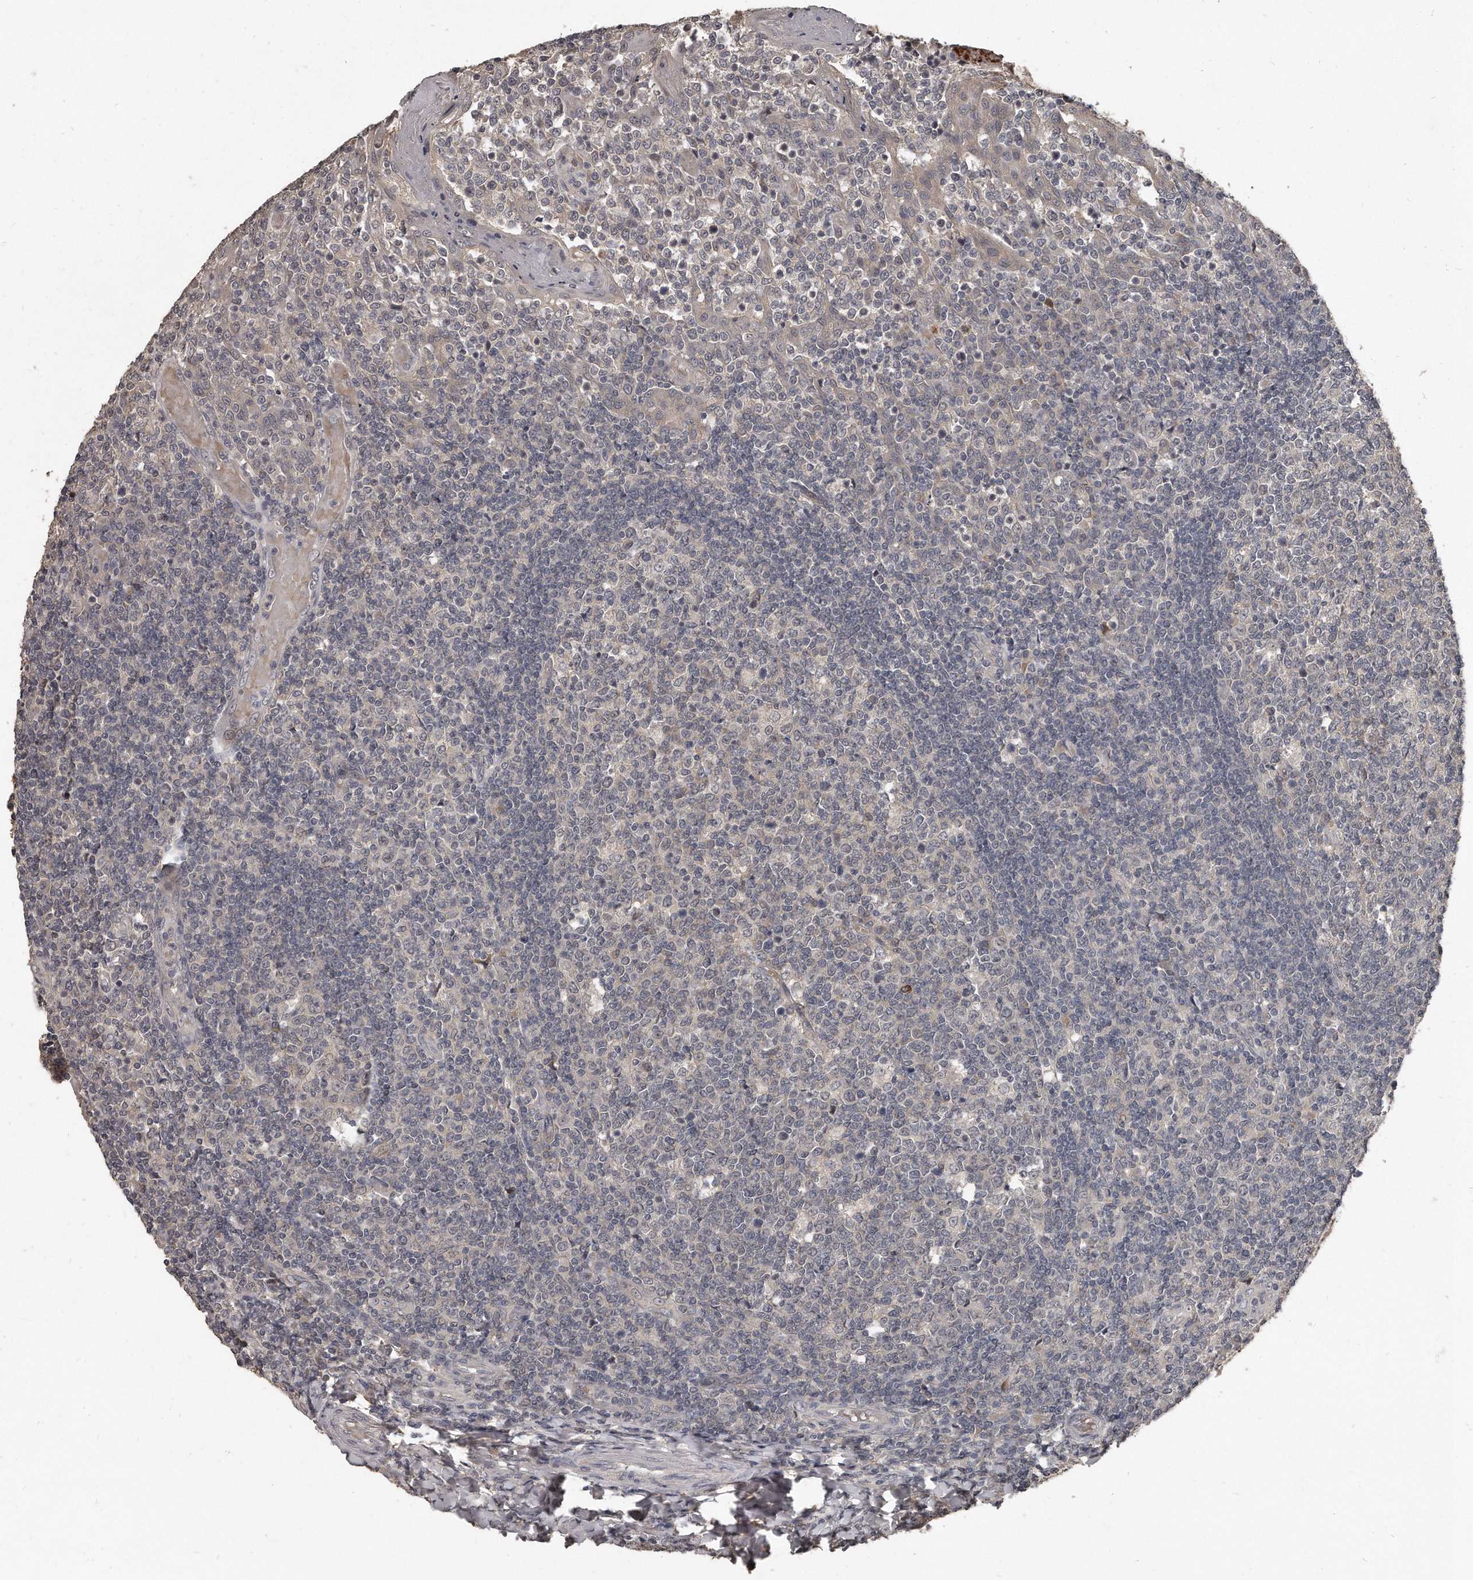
{"staining": {"intensity": "negative", "quantity": "none", "location": "none"}, "tissue": "tonsil", "cell_type": "Germinal center cells", "image_type": "normal", "snomed": [{"axis": "morphology", "description": "Normal tissue, NOS"}, {"axis": "topography", "description": "Tonsil"}], "caption": "Immunohistochemical staining of unremarkable tonsil demonstrates no significant staining in germinal center cells.", "gene": "GRB10", "patient": {"sex": "female", "age": 19}}